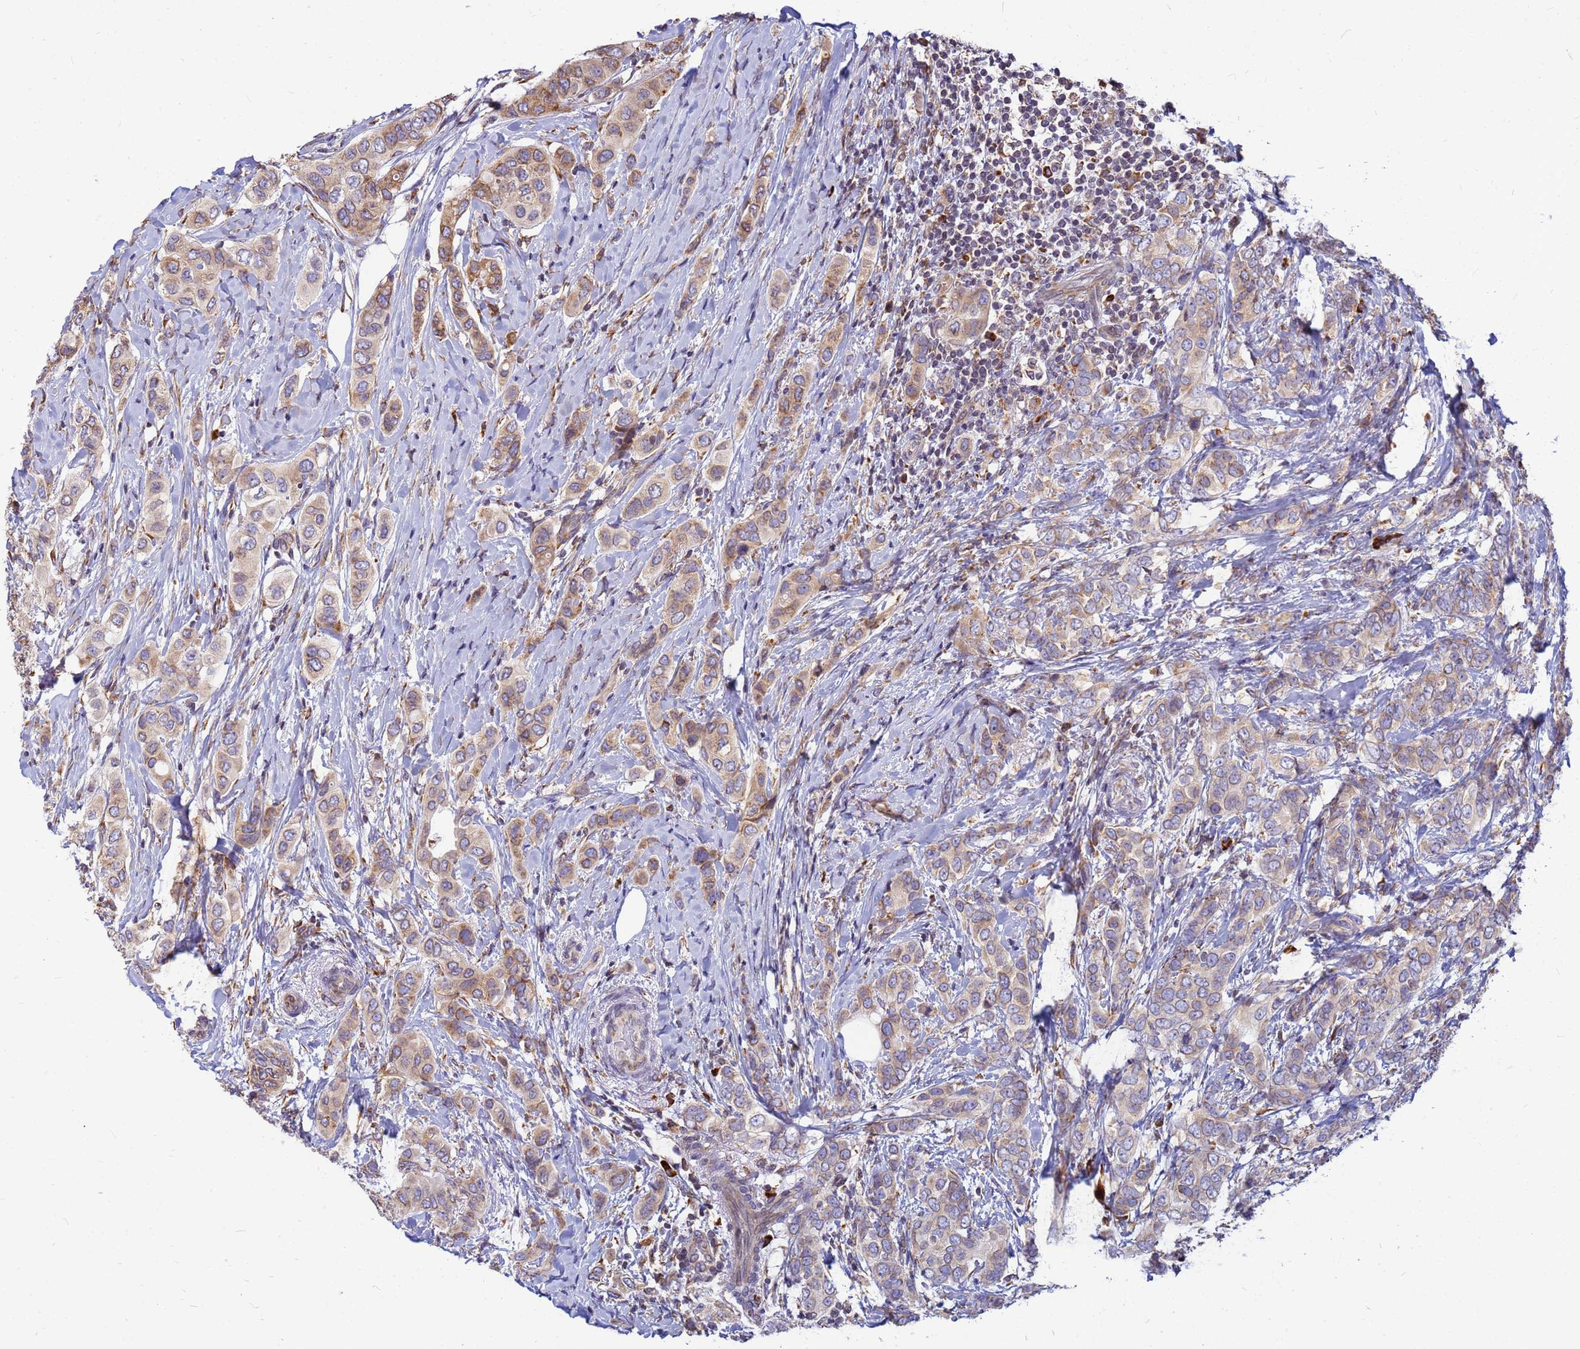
{"staining": {"intensity": "weak", "quantity": ">75%", "location": "cytoplasmic/membranous"}, "tissue": "breast cancer", "cell_type": "Tumor cells", "image_type": "cancer", "snomed": [{"axis": "morphology", "description": "Lobular carcinoma"}, {"axis": "topography", "description": "Breast"}], "caption": "Immunohistochemical staining of human breast lobular carcinoma displays weak cytoplasmic/membranous protein expression in approximately >75% of tumor cells. (Brightfield microscopy of DAB IHC at high magnification).", "gene": "SSR4", "patient": {"sex": "female", "age": 51}}